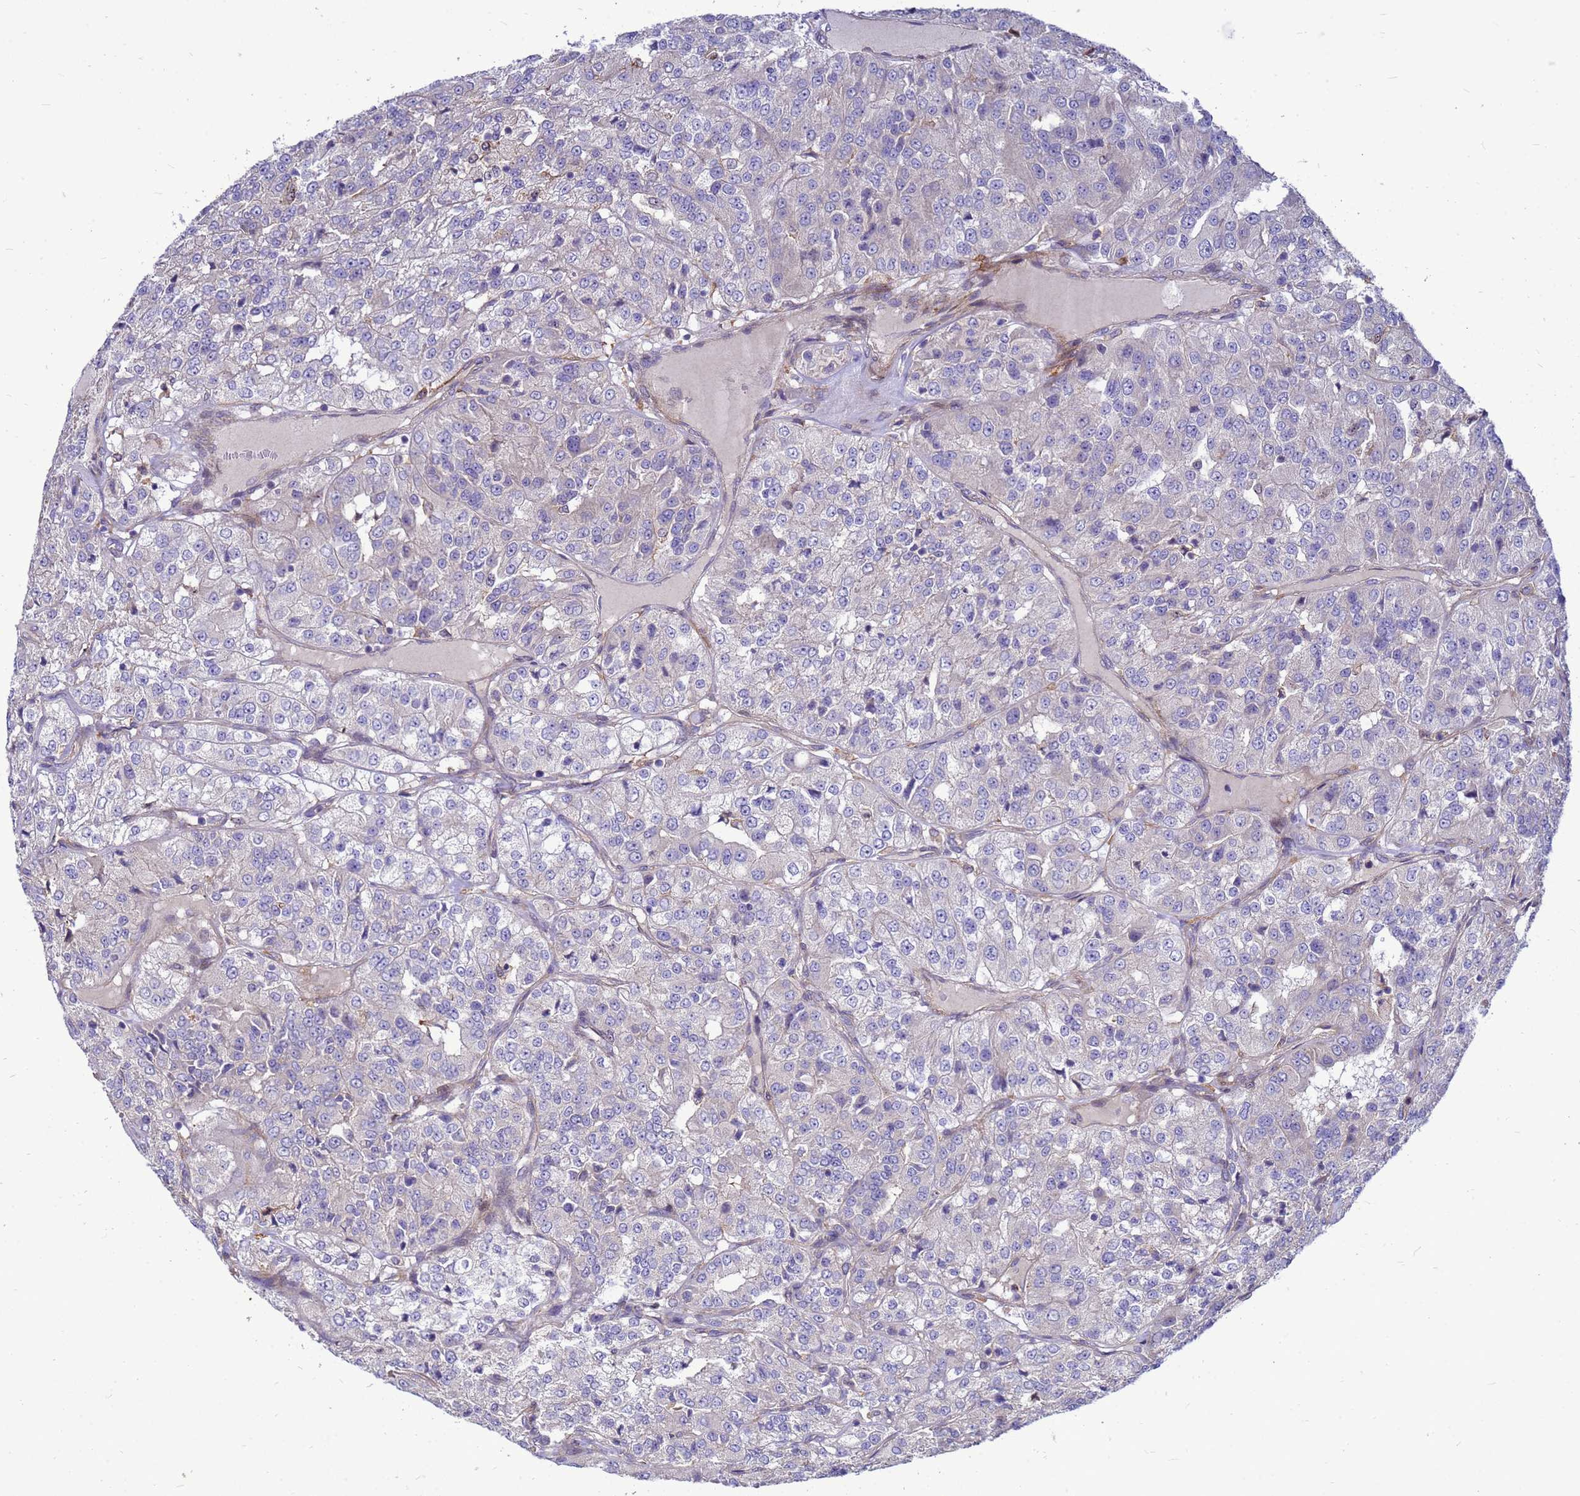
{"staining": {"intensity": "negative", "quantity": "none", "location": "none"}, "tissue": "renal cancer", "cell_type": "Tumor cells", "image_type": "cancer", "snomed": [{"axis": "morphology", "description": "Adenocarcinoma, NOS"}, {"axis": "topography", "description": "Kidney"}], "caption": "Tumor cells are negative for protein expression in human renal cancer.", "gene": "RNF215", "patient": {"sex": "female", "age": 63}}